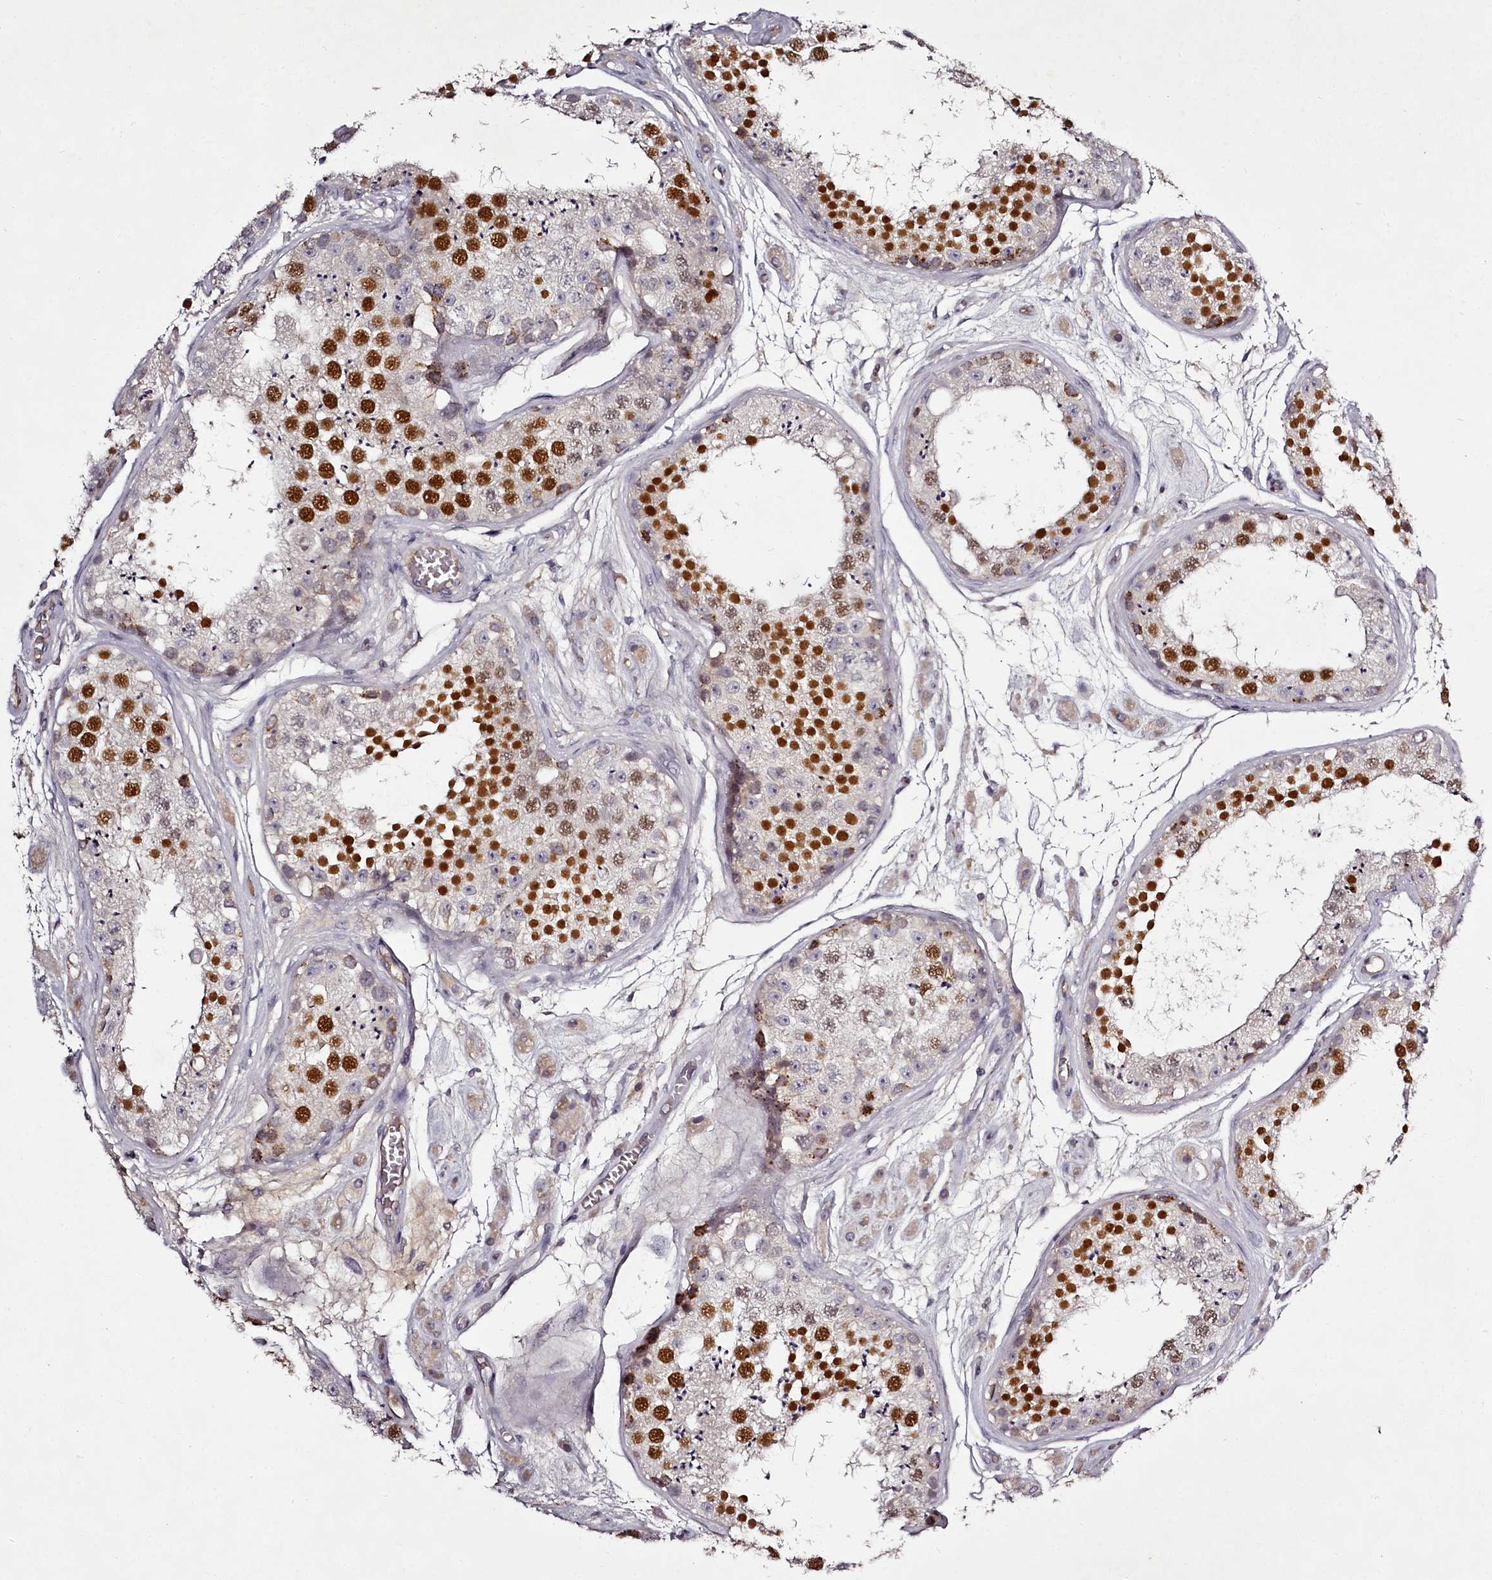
{"staining": {"intensity": "strong", "quantity": "25%-75%", "location": "nuclear"}, "tissue": "testis", "cell_type": "Cells in seminiferous ducts", "image_type": "normal", "snomed": [{"axis": "morphology", "description": "Normal tissue, NOS"}, {"axis": "topography", "description": "Testis"}], "caption": "The image shows a brown stain indicating the presence of a protein in the nuclear of cells in seminiferous ducts in testis.", "gene": "RBMXL2", "patient": {"sex": "male", "age": 25}}